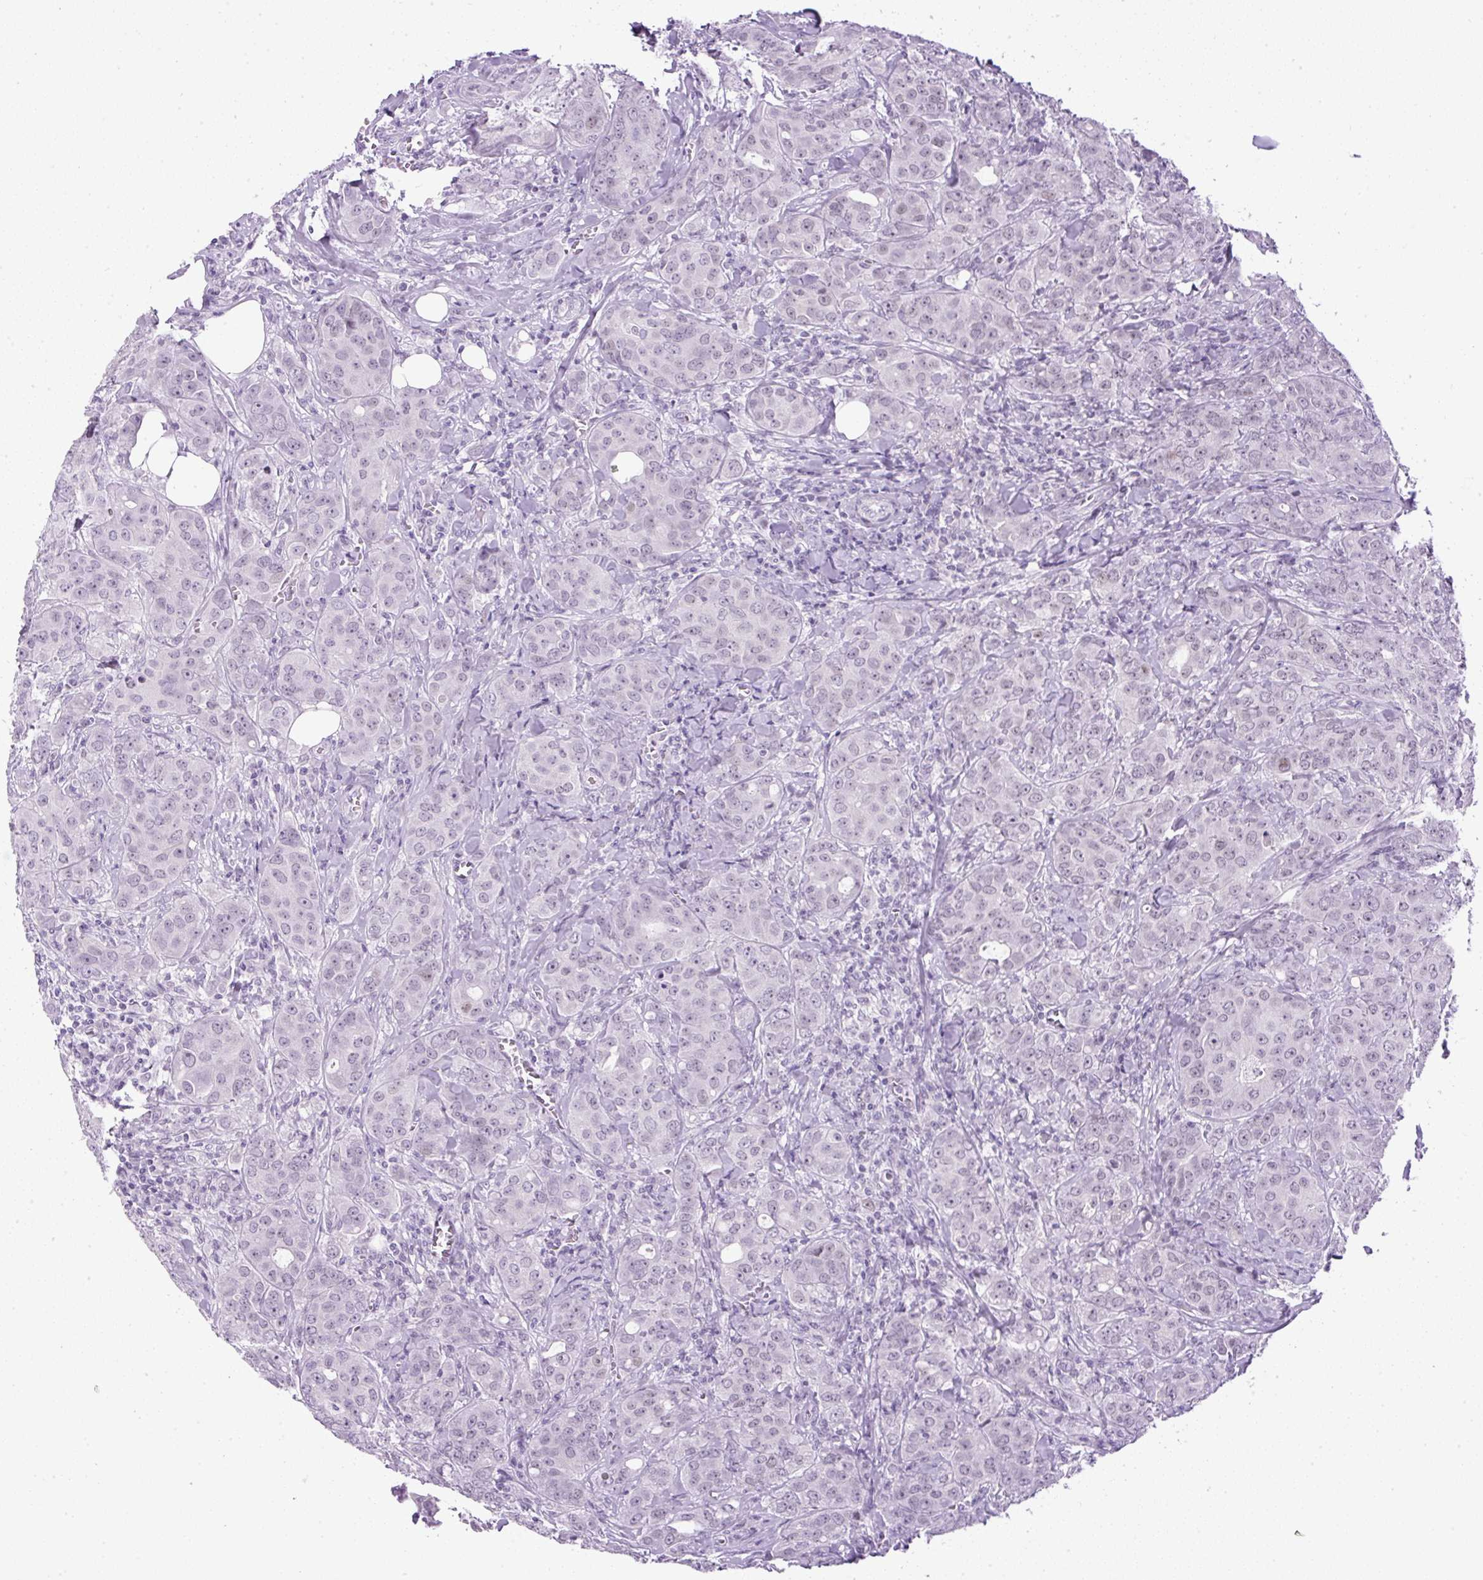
{"staining": {"intensity": "negative", "quantity": "none", "location": "none"}, "tissue": "breast cancer", "cell_type": "Tumor cells", "image_type": "cancer", "snomed": [{"axis": "morphology", "description": "Duct carcinoma"}, {"axis": "topography", "description": "Breast"}], "caption": "DAB immunohistochemical staining of breast intraductal carcinoma displays no significant positivity in tumor cells.", "gene": "RHBDD2", "patient": {"sex": "female", "age": 43}}